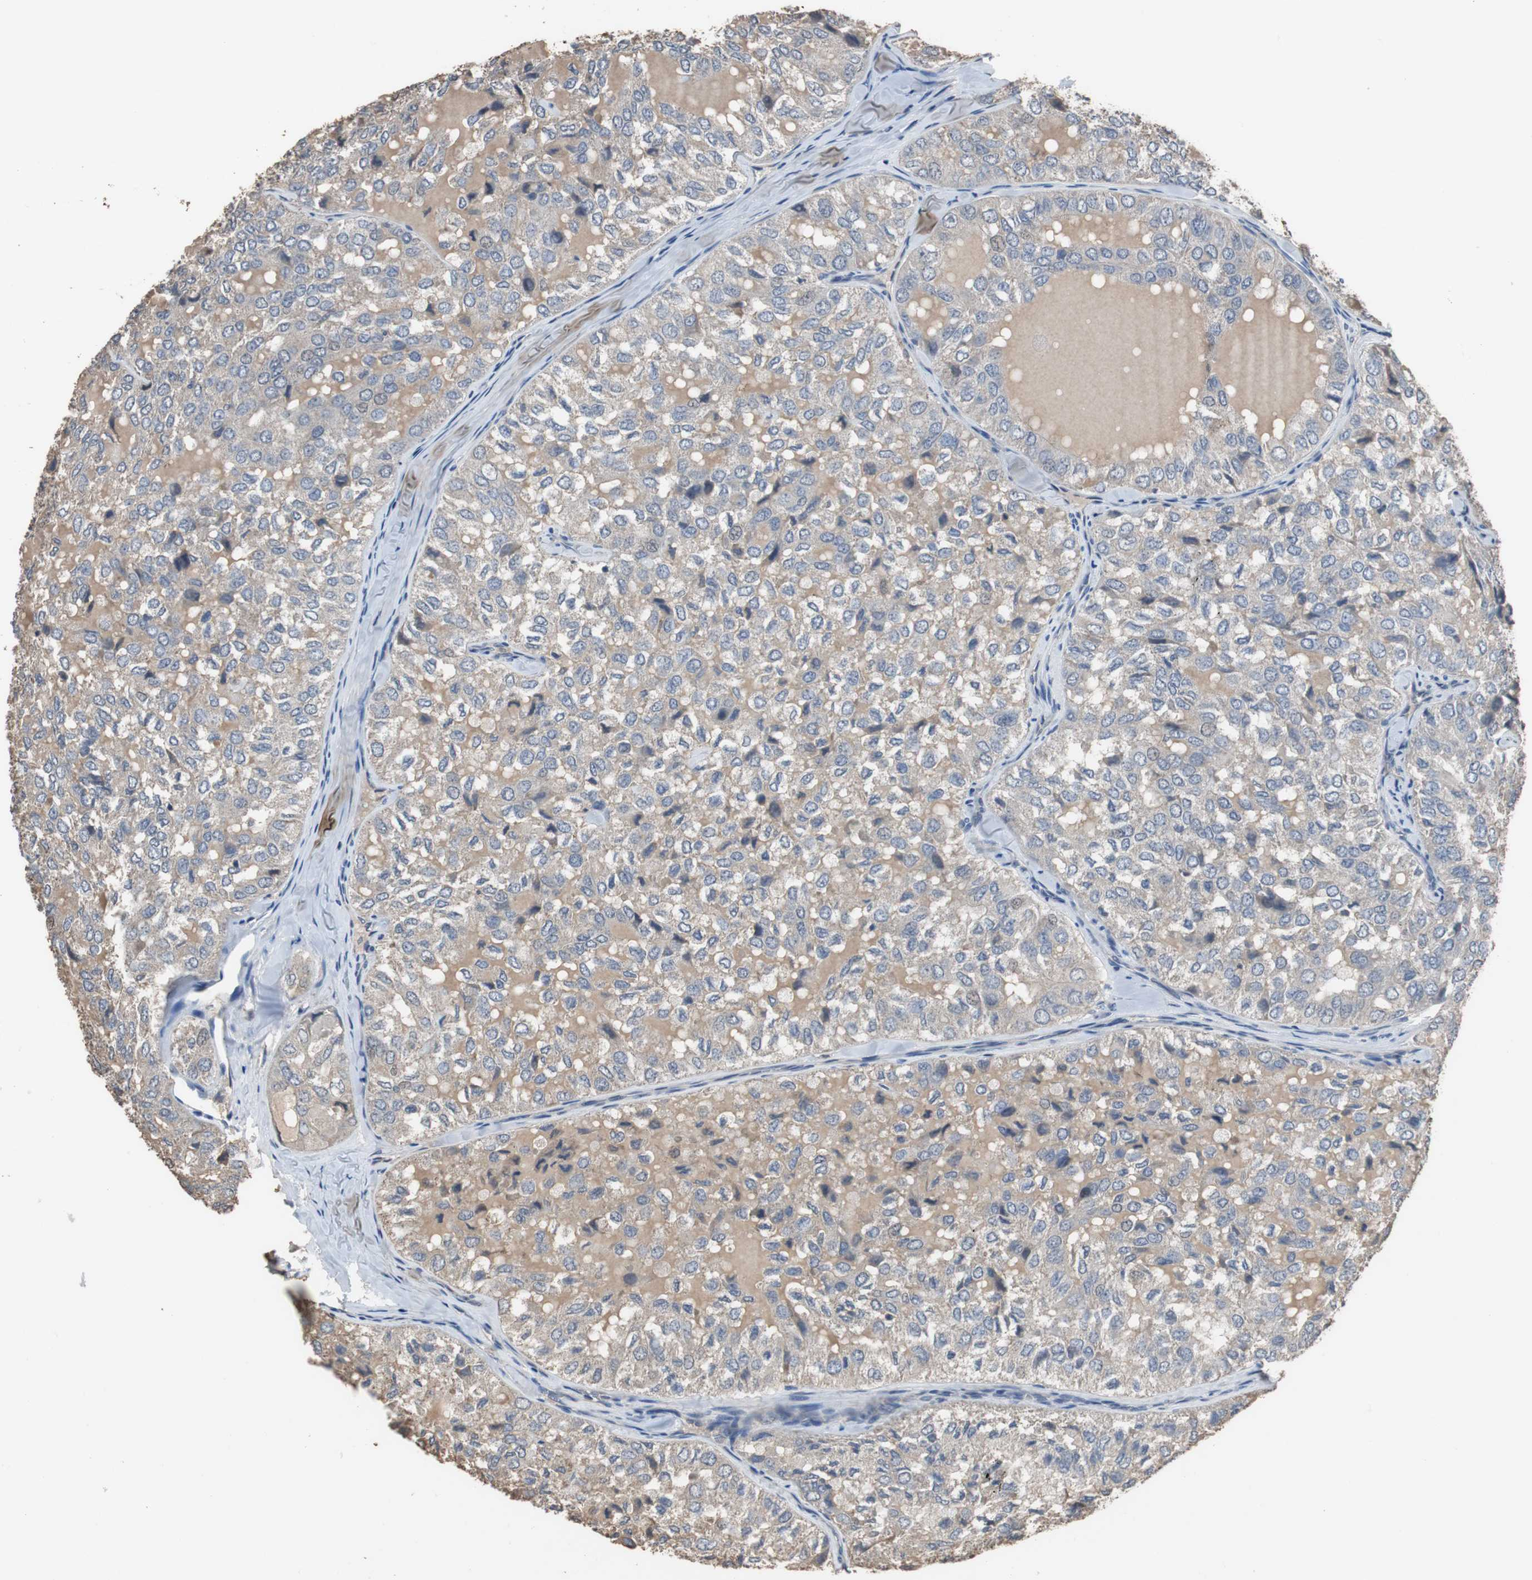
{"staining": {"intensity": "weak", "quantity": ">75%", "location": "cytoplasmic/membranous"}, "tissue": "thyroid cancer", "cell_type": "Tumor cells", "image_type": "cancer", "snomed": [{"axis": "morphology", "description": "Follicular adenoma carcinoma, NOS"}, {"axis": "topography", "description": "Thyroid gland"}], "caption": "High-magnification brightfield microscopy of thyroid cancer (follicular adenoma carcinoma) stained with DAB (3,3'-diaminobenzidine) (brown) and counterstained with hematoxylin (blue). tumor cells exhibit weak cytoplasmic/membranous positivity is present in about>75% of cells.", "gene": "SCIMP", "patient": {"sex": "male", "age": 75}}